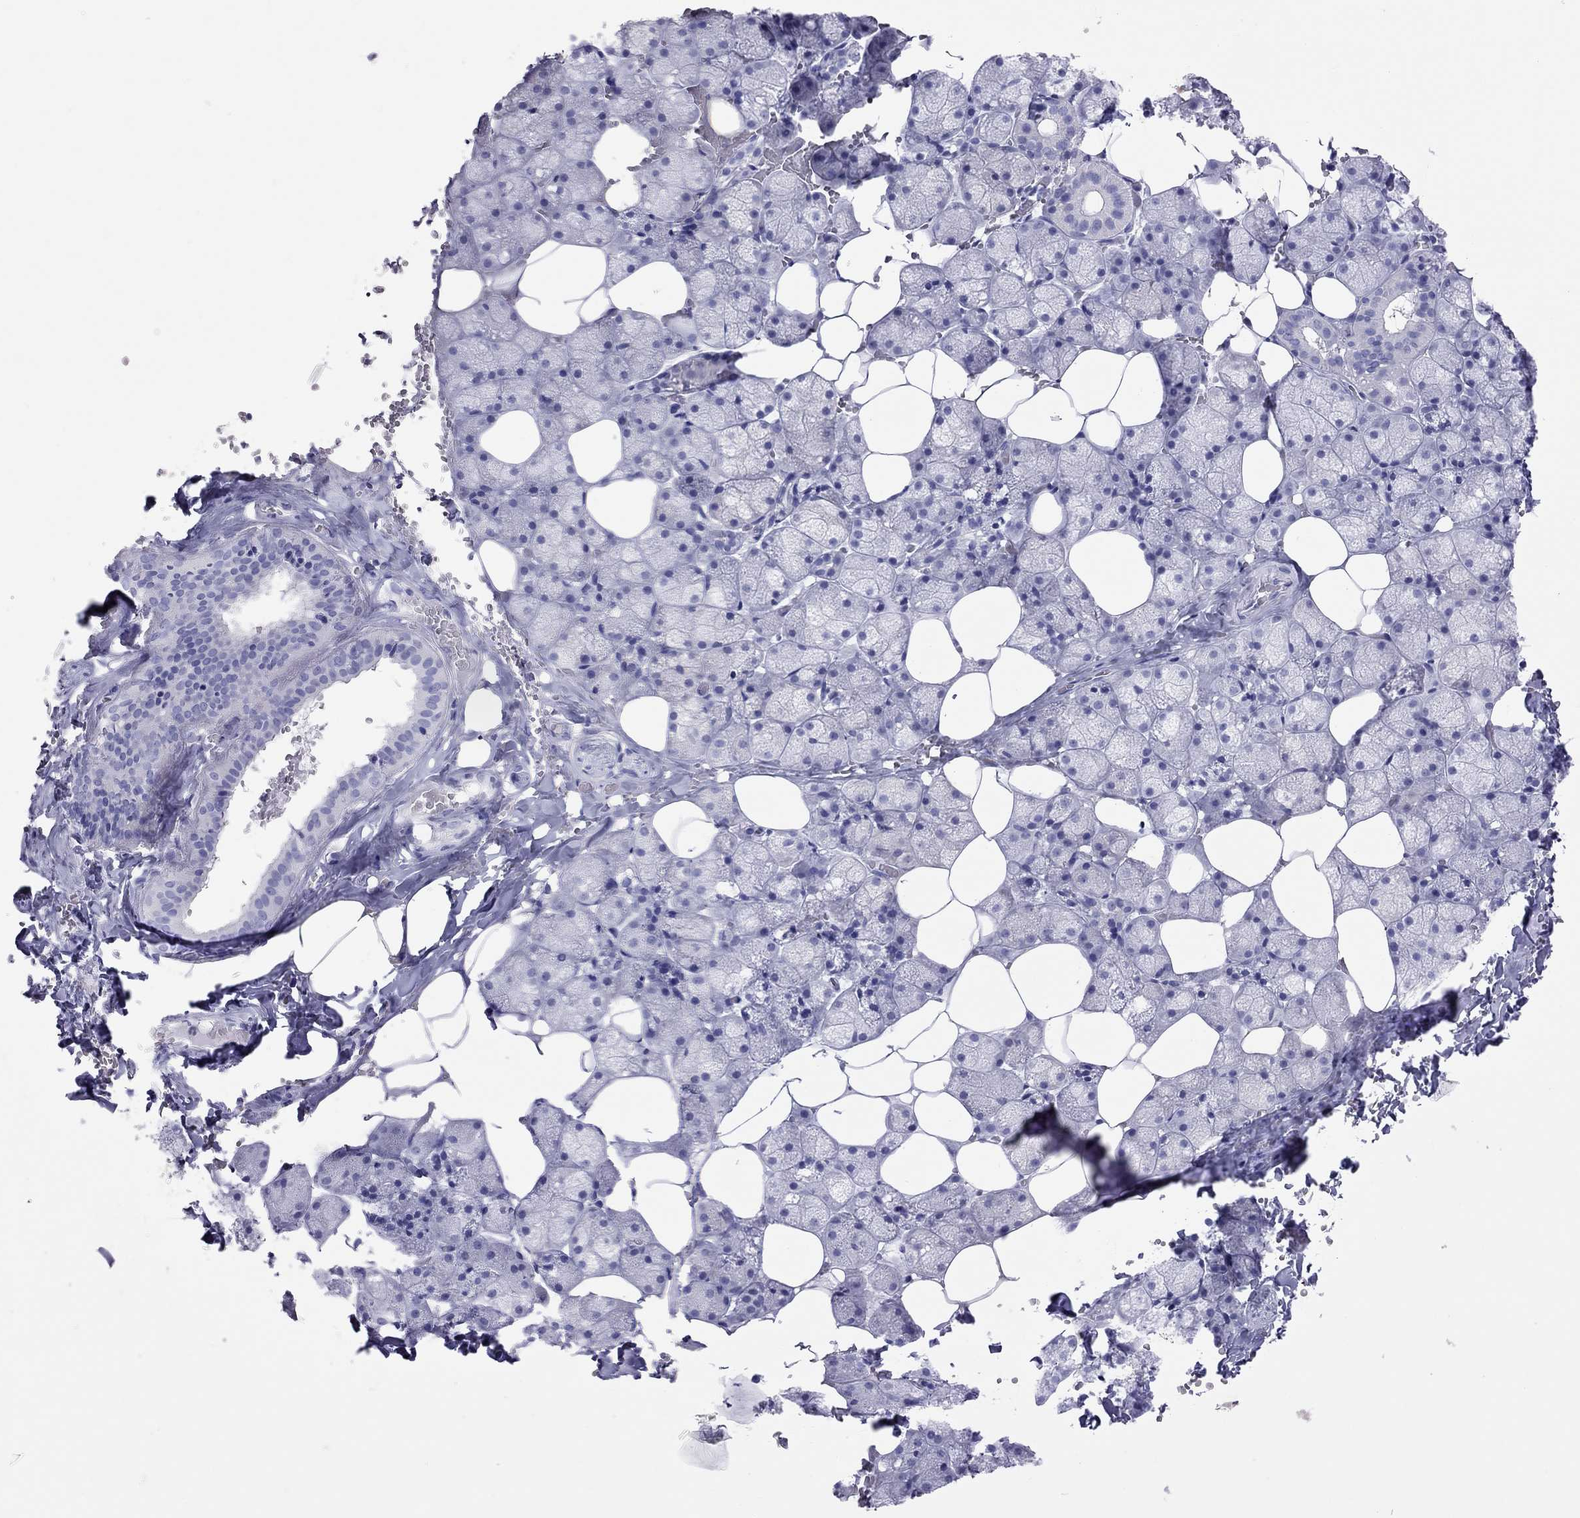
{"staining": {"intensity": "negative", "quantity": "none", "location": "none"}, "tissue": "salivary gland", "cell_type": "Glandular cells", "image_type": "normal", "snomed": [{"axis": "morphology", "description": "Normal tissue, NOS"}, {"axis": "topography", "description": "Salivary gland"}], "caption": "A micrograph of human salivary gland is negative for staining in glandular cells. (DAB immunohistochemistry (IHC) with hematoxylin counter stain).", "gene": "STAG3", "patient": {"sex": "male", "age": 38}}